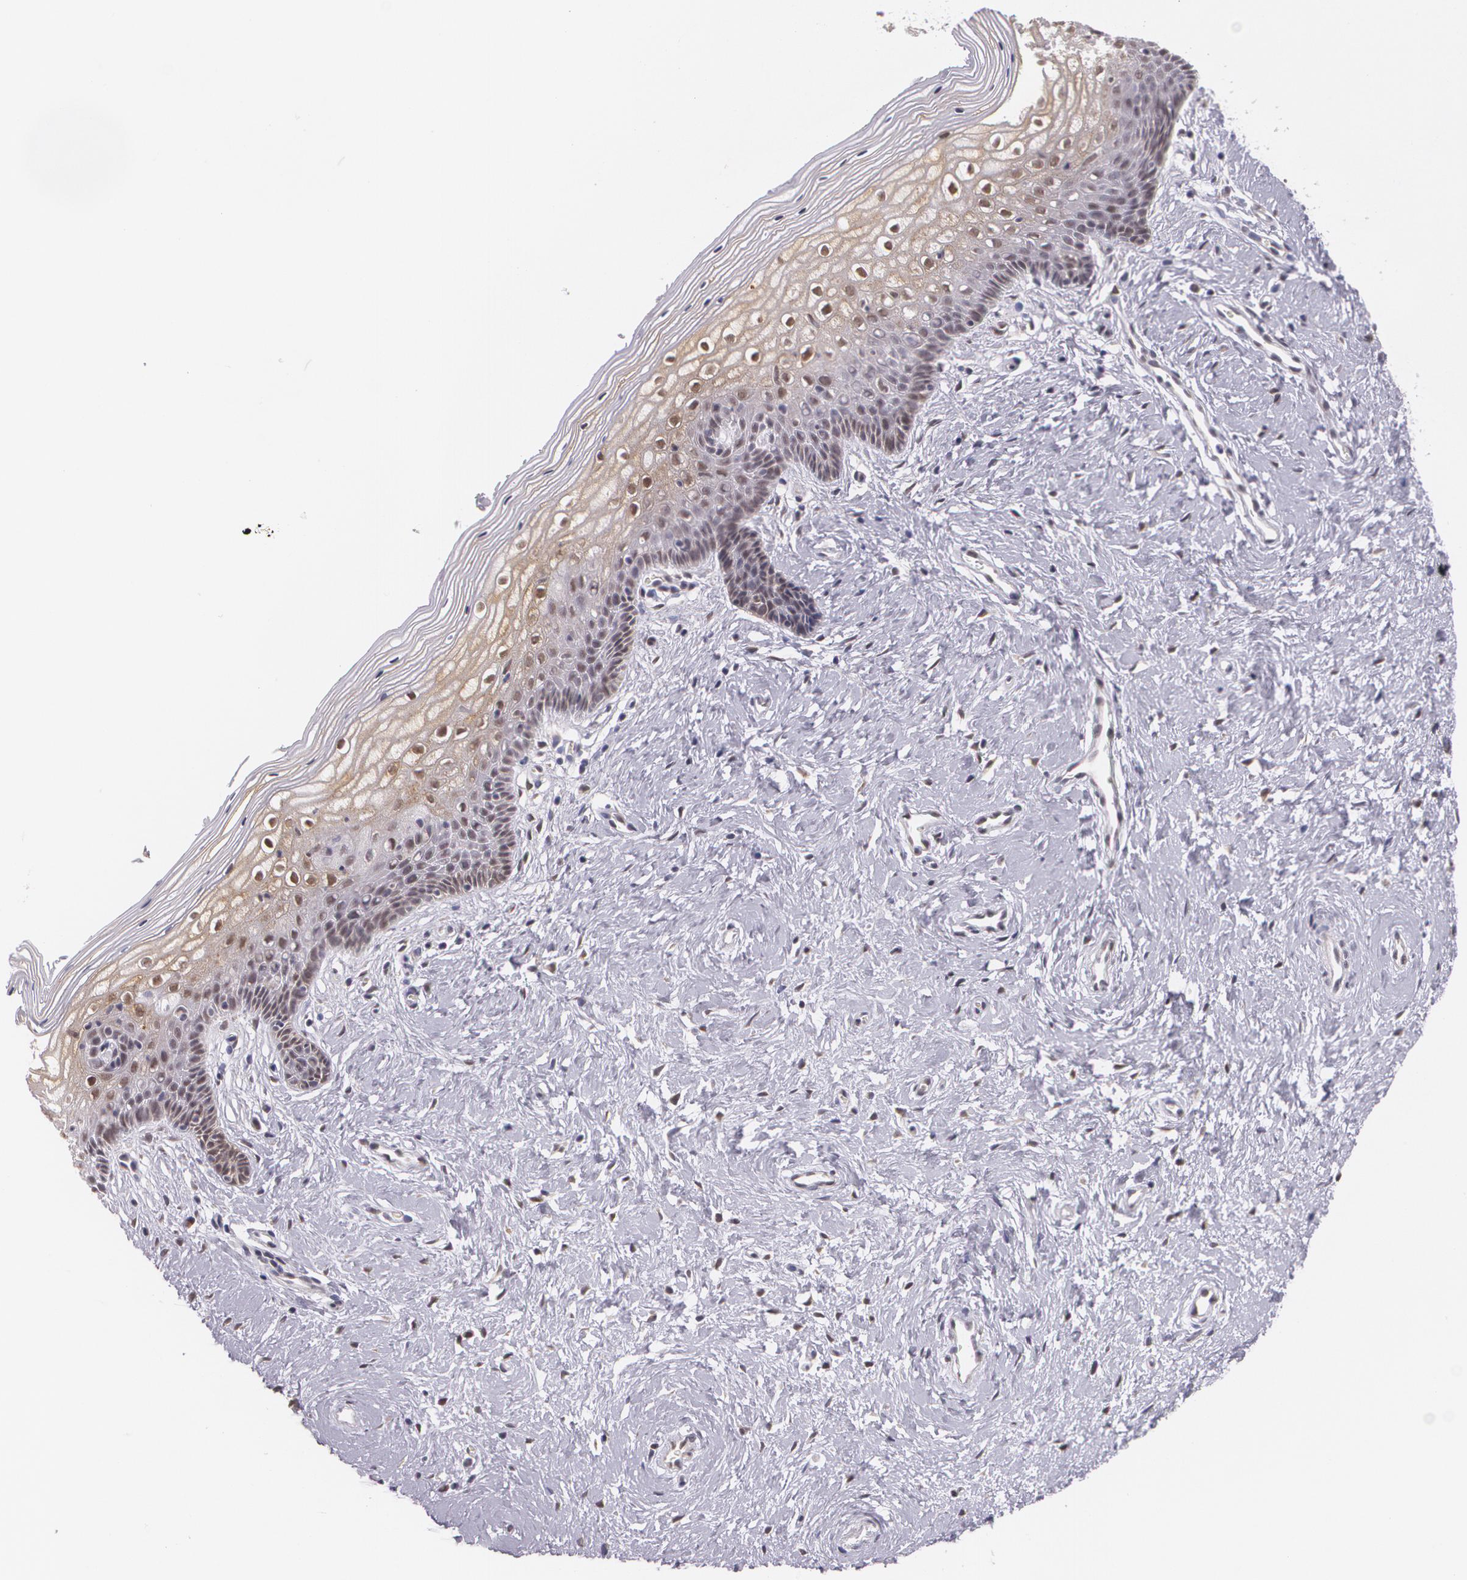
{"staining": {"intensity": "moderate", "quantity": "25%-75%", "location": "cytoplasmic/membranous,nuclear"}, "tissue": "vagina", "cell_type": "Squamous epithelial cells", "image_type": "normal", "snomed": [{"axis": "morphology", "description": "Normal tissue, NOS"}, {"axis": "topography", "description": "Vagina"}], "caption": "A high-resolution histopathology image shows immunohistochemistry staining of normal vagina, which shows moderate cytoplasmic/membranous,nuclear positivity in about 25%-75% of squamous epithelial cells. Nuclei are stained in blue.", "gene": "ALX1", "patient": {"sex": "female", "age": 46}}